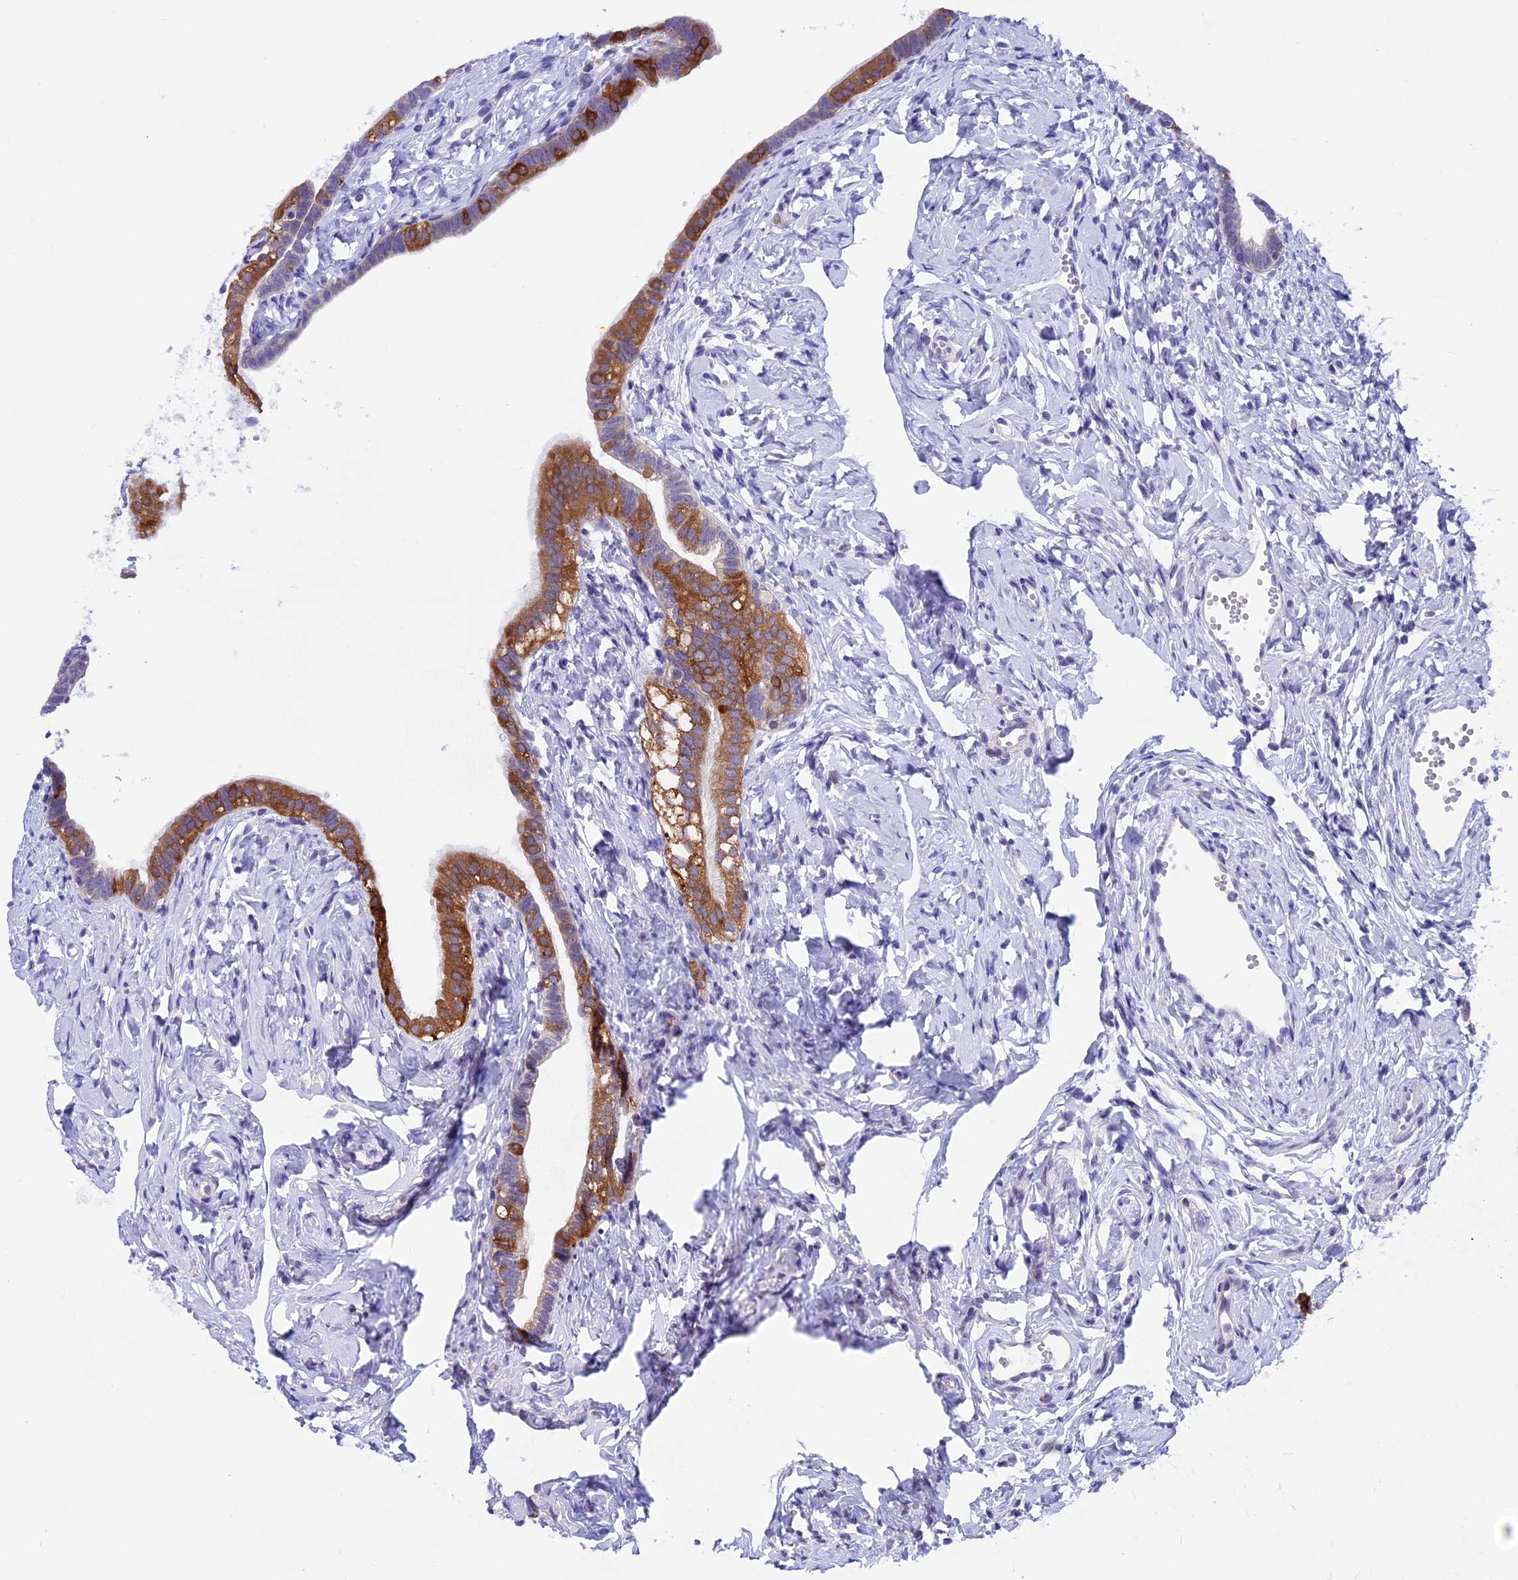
{"staining": {"intensity": "moderate", "quantity": ">75%", "location": "cytoplasmic/membranous"}, "tissue": "fallopian tube", "cell_type": "Glandular cells", "image_type": "normal", "snomed": [{"axis": "morphology", "description": "Normal tissue, NOS"}, {"axis": "topography", "description": "Fallopian tube"}], "caption": "Glandular cells reveal medium levels of moderate cytoplasmic/membranous positivity in about >75% of cells in unremarkable human fallopian tube.", "gene": "XKR7", "patient": {"sex": "female", "age": 66}}